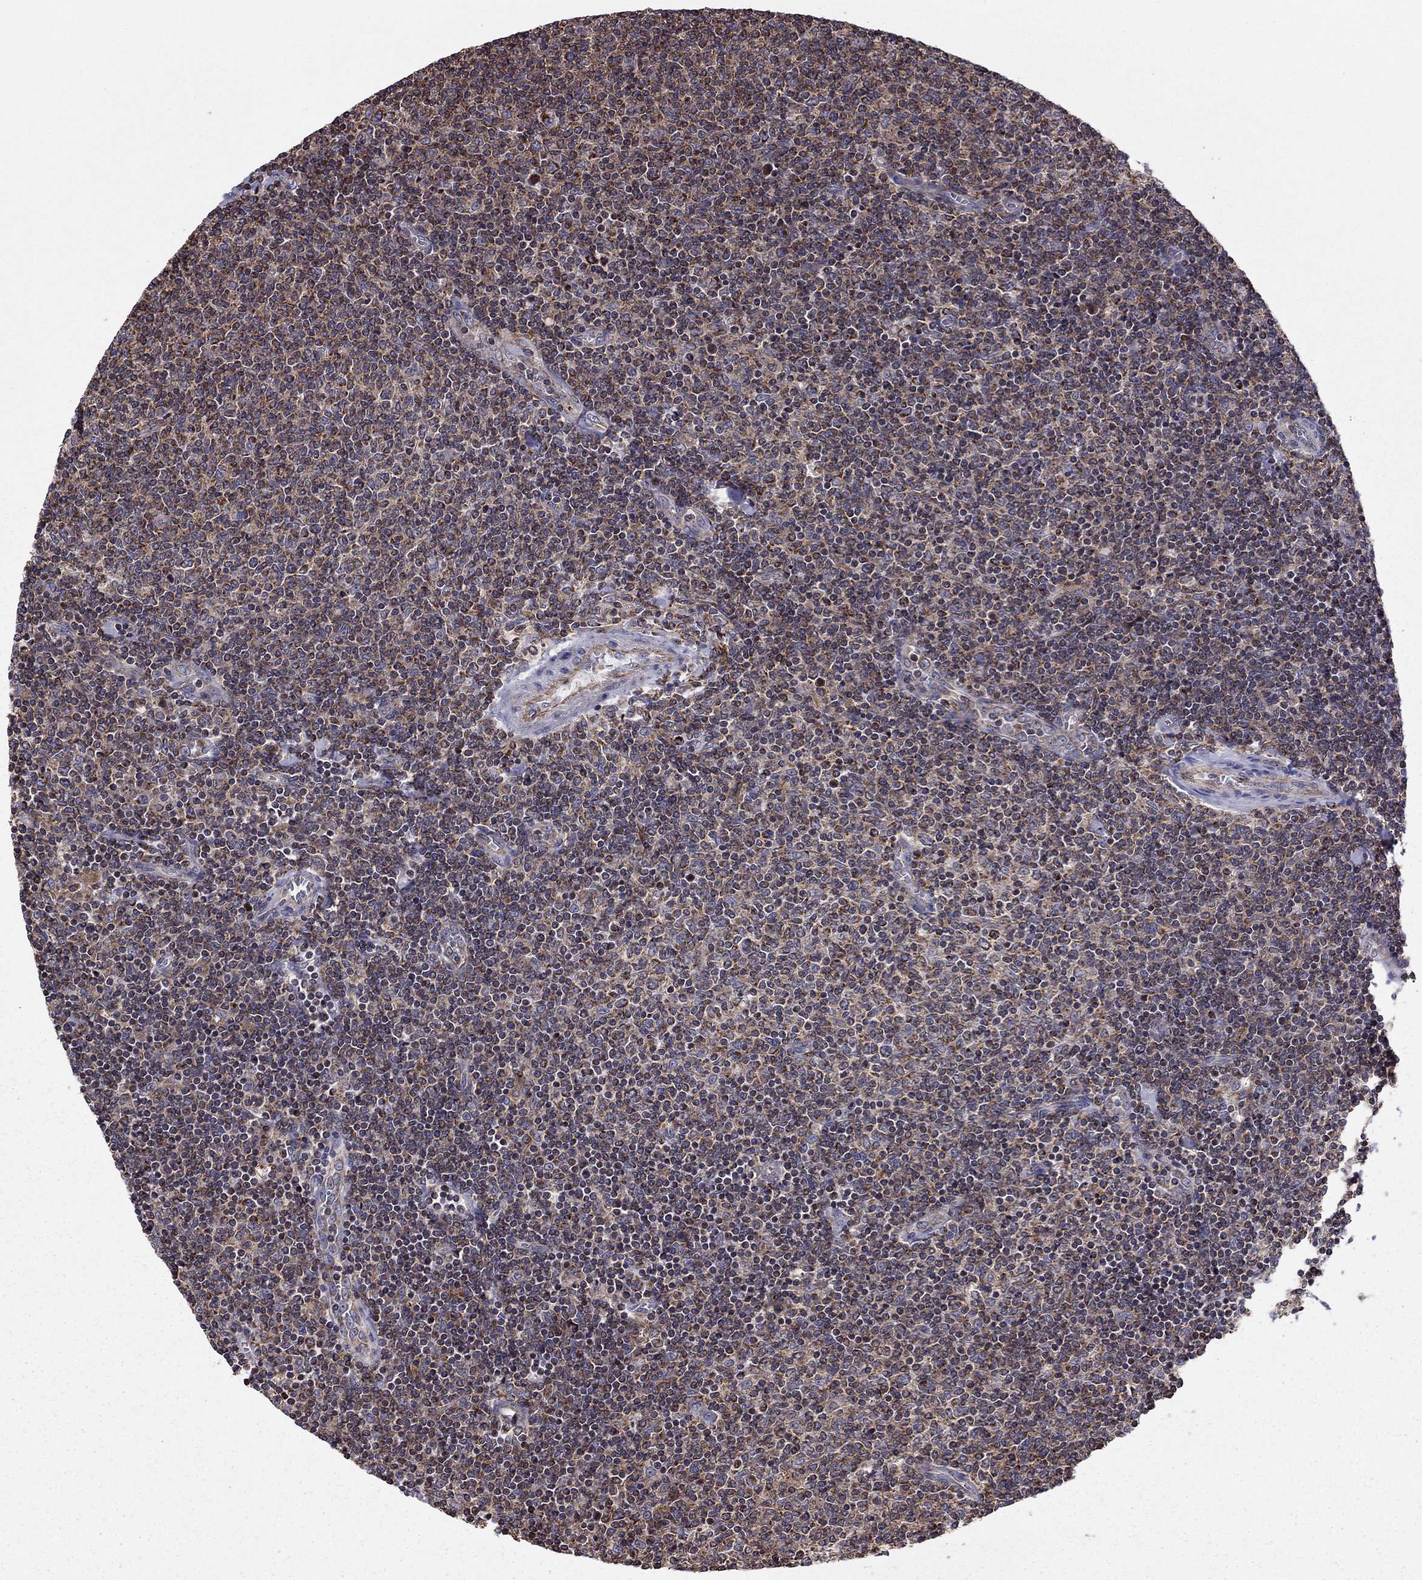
{"staining": {"intensity": "moderate", "quantity": "25%-75%", "location": "cytoplasmic/membranous"}, "tissue": "lymphoma", "cell_type": "Tumor cells", "image_type": "cancer", "snomed": [{"axis": "morphology", "description": "Malignant lymphoma, non-Hodgkin's type, Low grade"}, {"axis": "topography", "description": "Lymph node"}], "caption": "A photomicrograph showing moderate cytoplasmic/membranous expression in approximately 25%-75% of tumor cells in malignant lymphoma, non-Hodgkin's type (low-grade), as visualized by brown immunohistochemical staining.", "gene": "ALG6", "patient": {"sex": "male", "age": 52}}